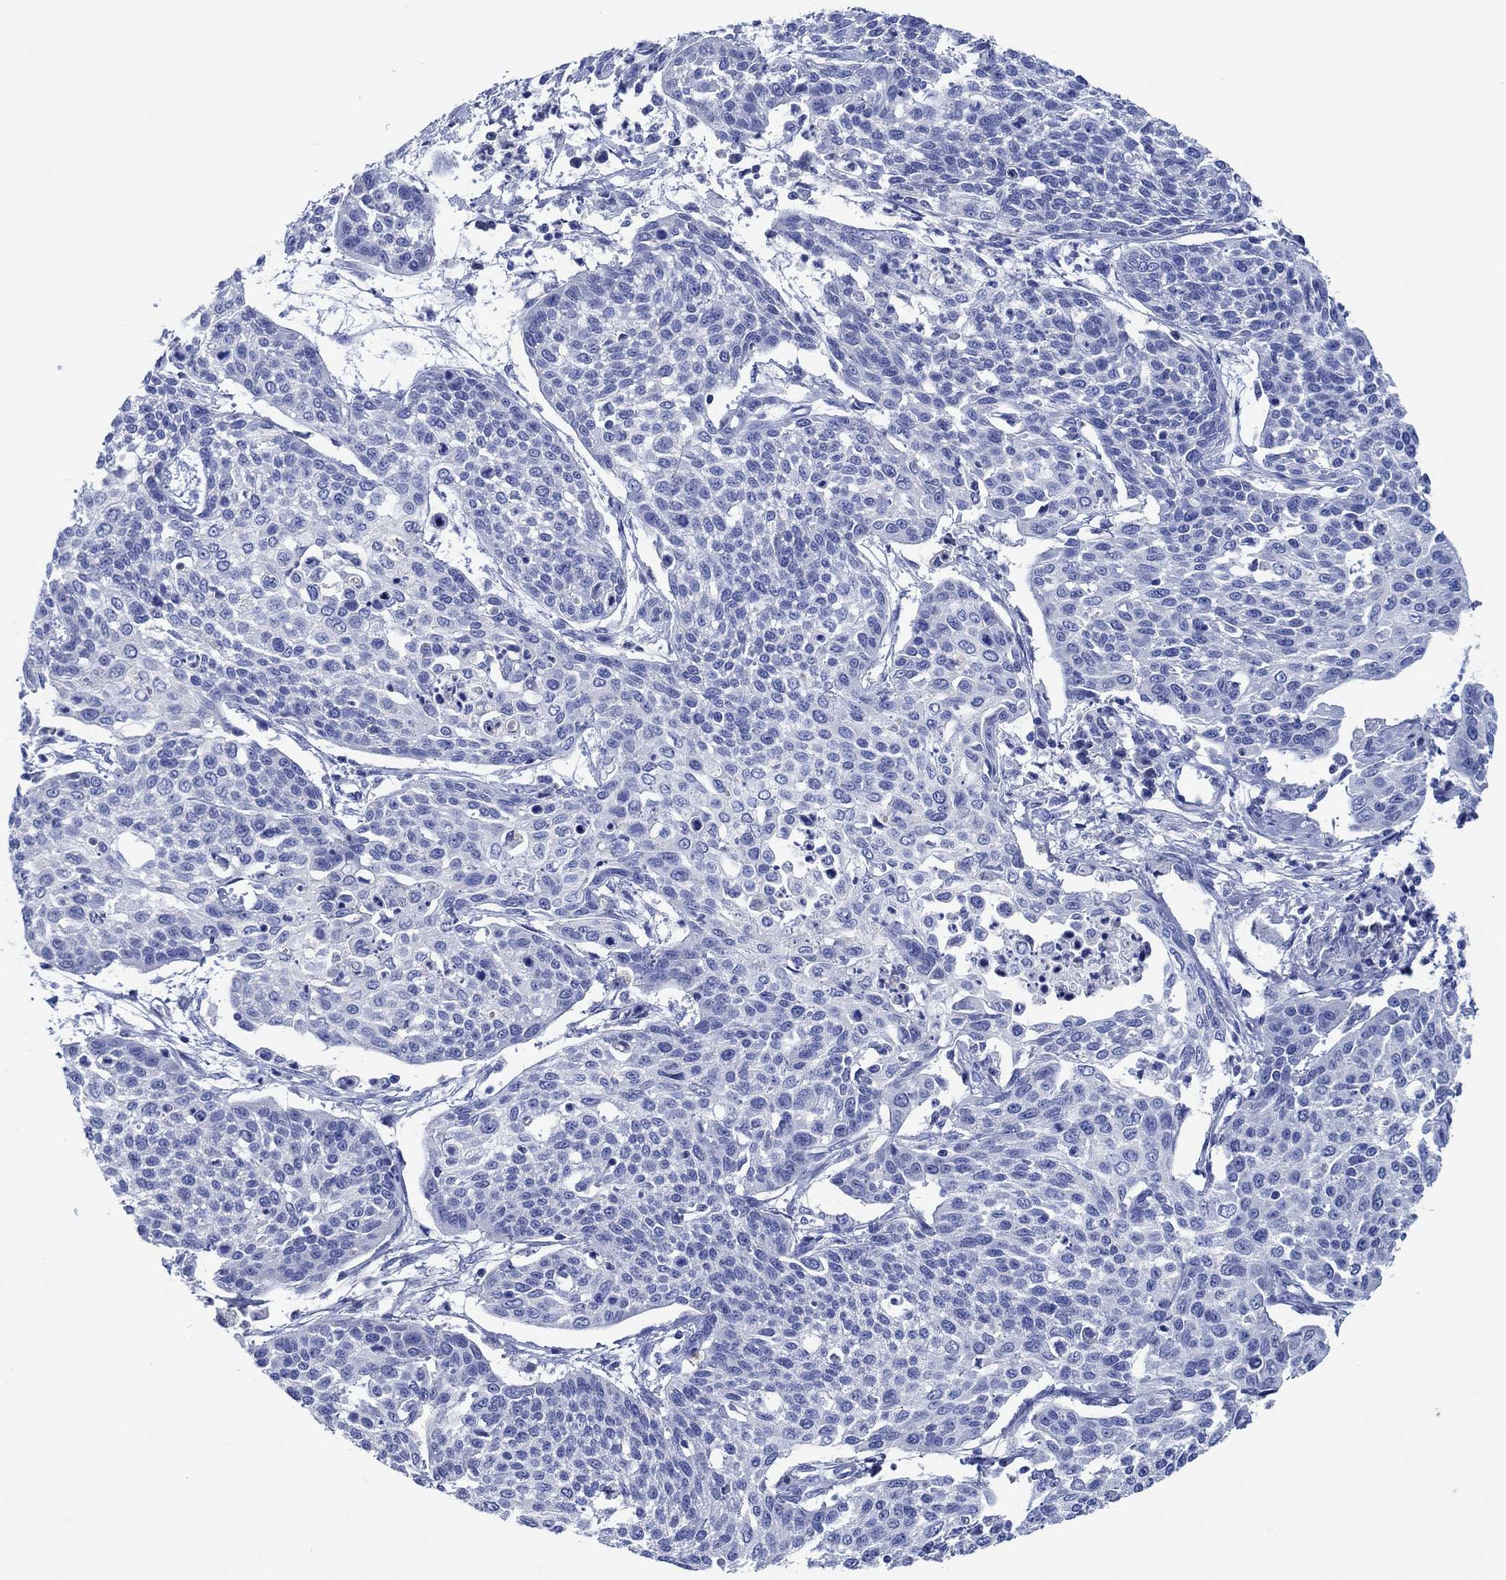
{"staining": {"intensity": "negative", "quantity": "none", "location": "none"}, "tissue": "cervical cancer", "cell_type": "Tumor cells", "image_type": "cancer", "snomed": [{"axis": "morphology", "description": "Squamous cell carcinoma, NOS"}, {"axis": "topography", "description": "Cervix"}], "caption": "Squamous cell carcinoma (cervical) was stained to show a protein in brown. There is no significant expression in tumor cells.", "gene": "CPNE6", "patient": {"sex": "female", "age": 34}}